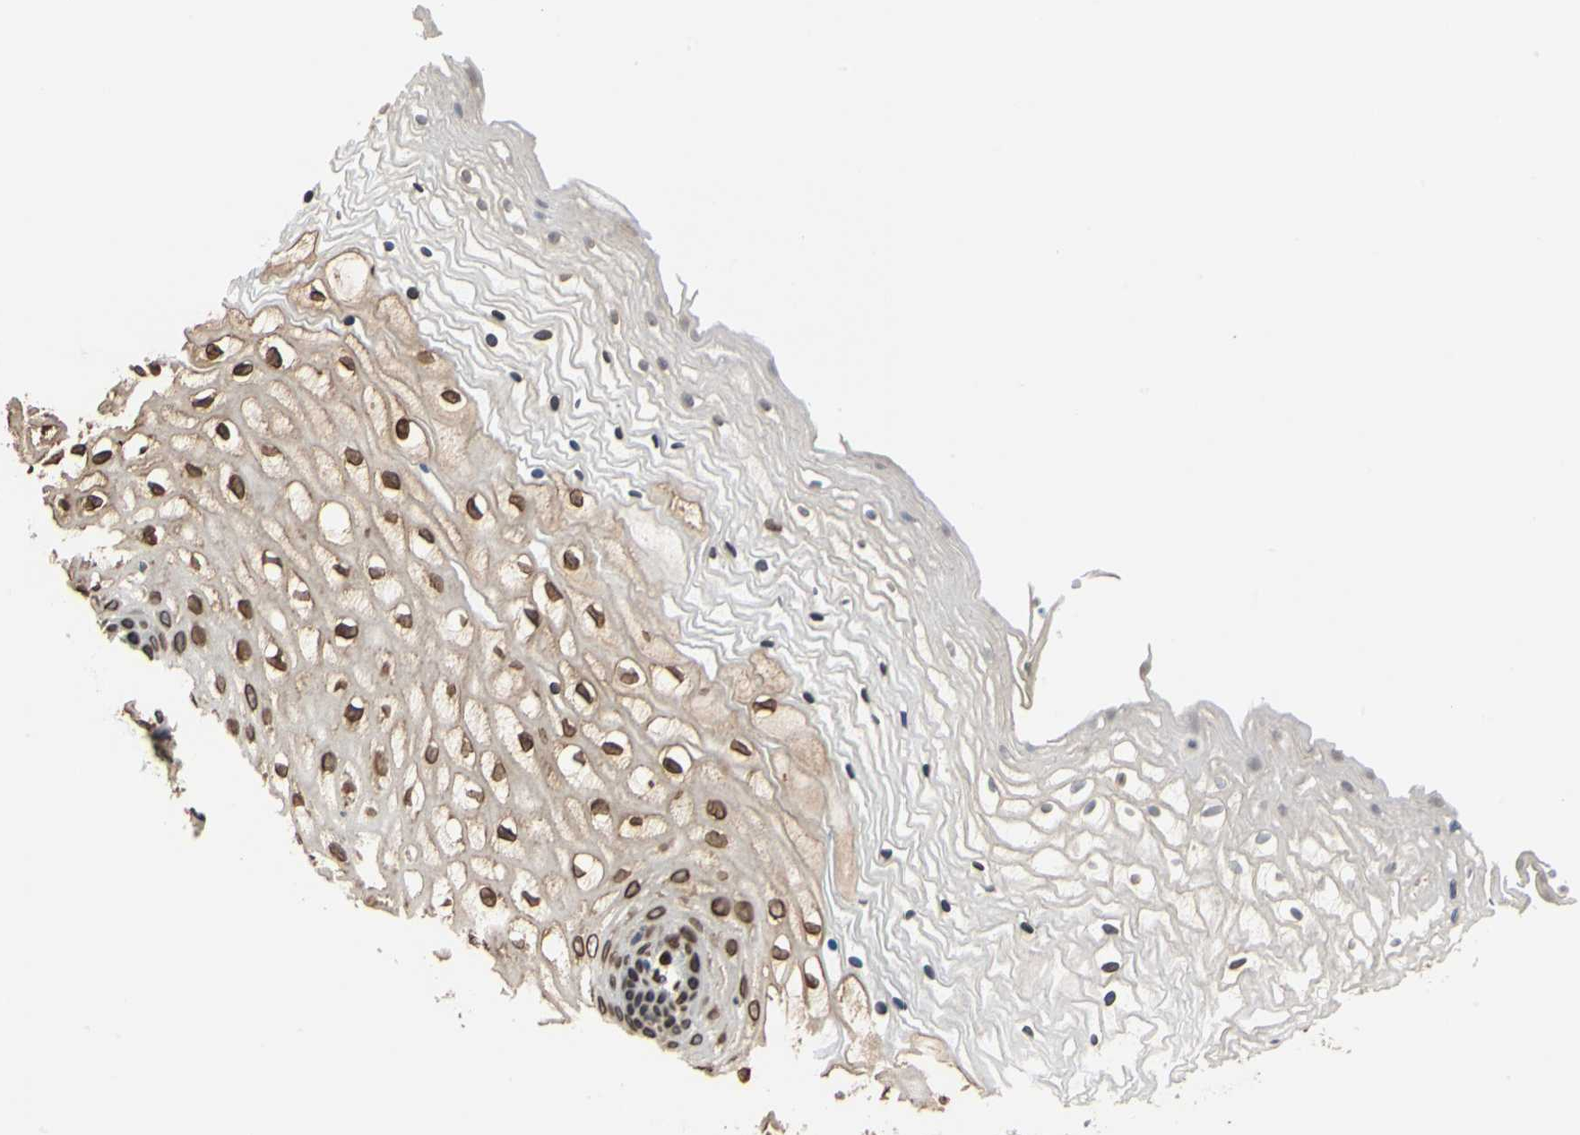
{"staining": {"intensity": "strong", "quantity": ">75%", "location": "cytoplasmic/membranous,nuclear"}, "tissue": "vagina", "cell_type": "Squamous epithelial cells", "image_type": "normal", "snomed": [{"axis": "morphology", "description": "Normal tissue, NOS"}, {"axis": "topography", "description": "Vagina"}], "caption": "IHC of benign vagina exhibits high levels of strong cytoplasmic/membranous,nuclear positivity in about >75% of squamous epithelial cells.", "gene": "SUN1", "patient": {"sex": "female", "age": 34}}